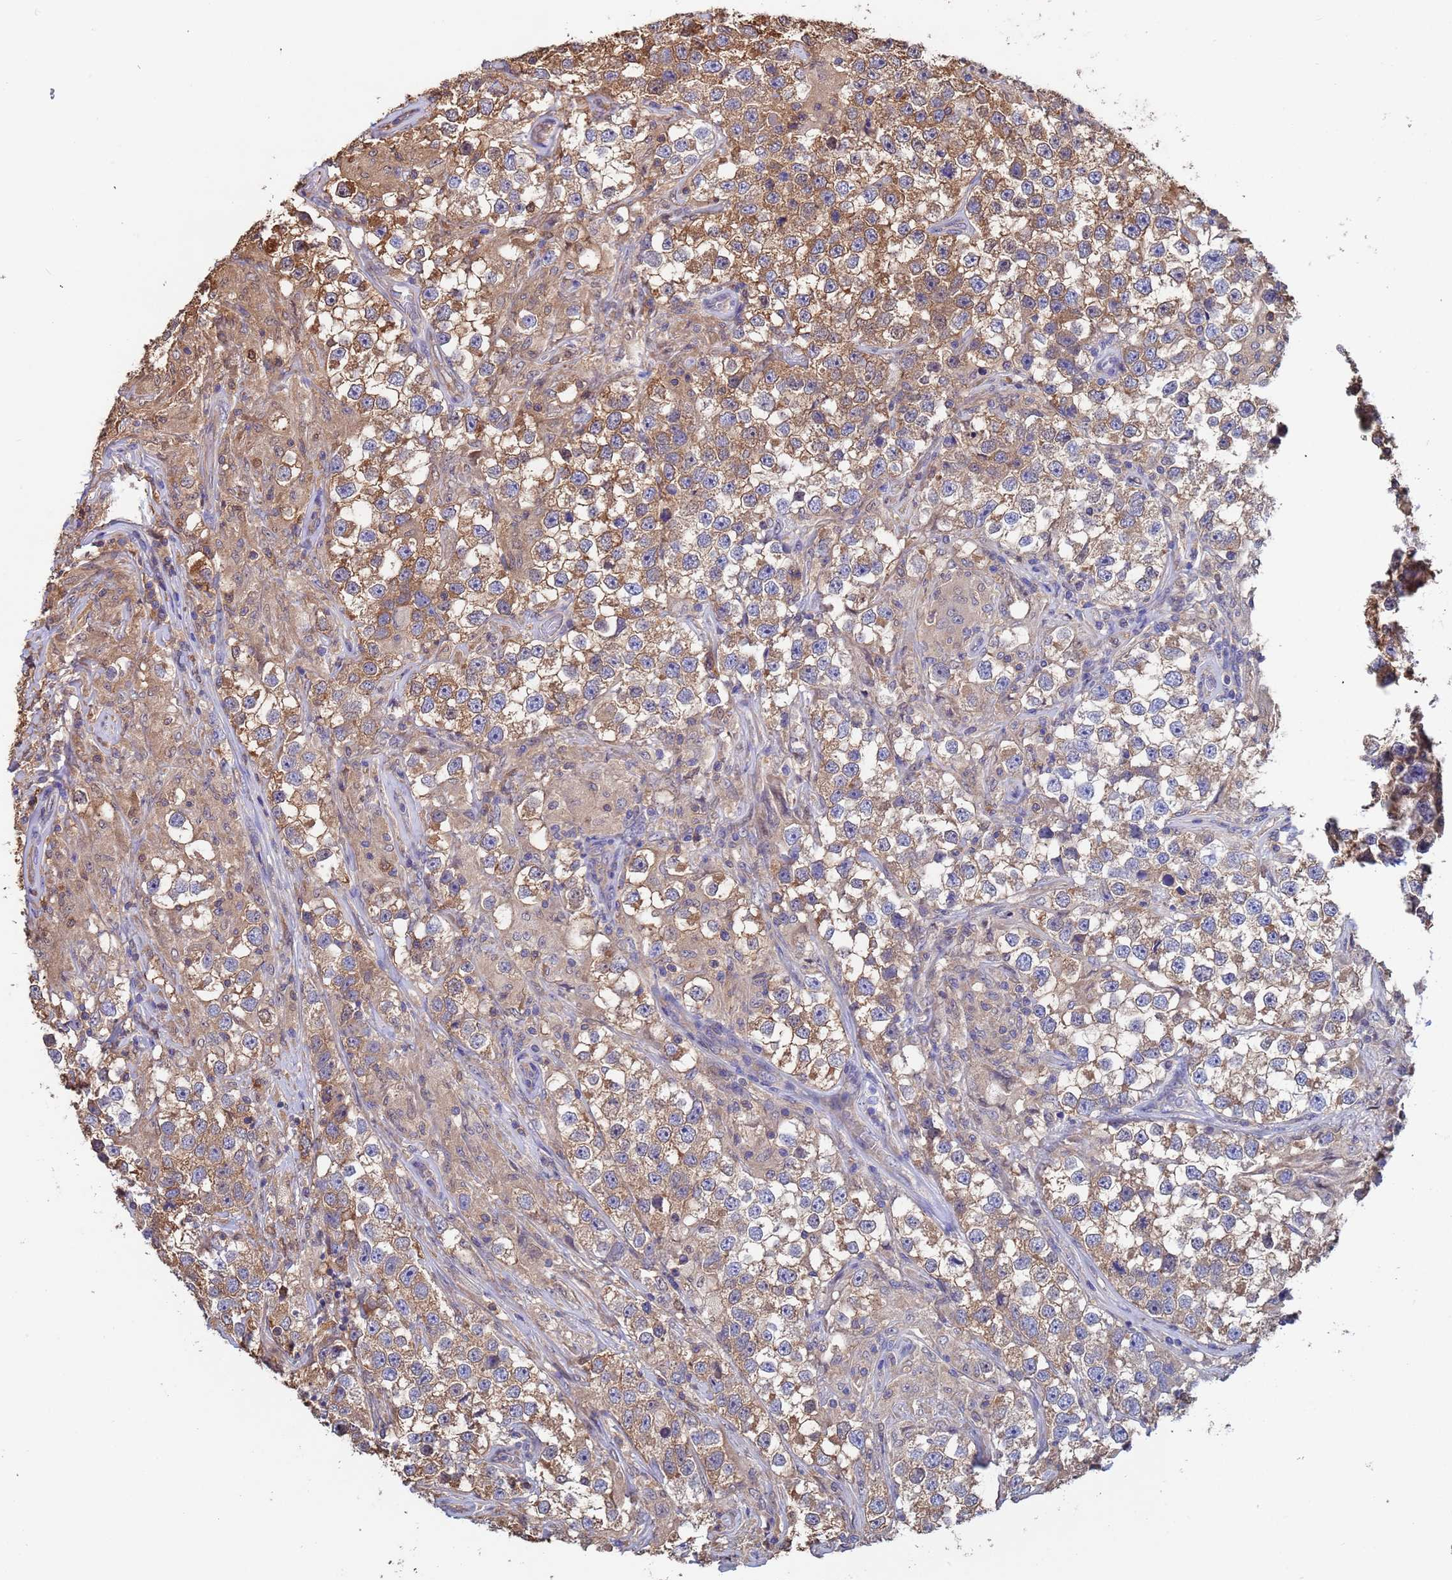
{"staining": {"intensity": "moderate", "quantity": ">75%", "location": "cytoplasmic/membranous"}, "tissue": "testis cancer", "cell_type": "Tumor cells", "image_type": "cancer", "snomed": [{"axis": "morphology", "description": "Seminoma, NOS"}, {"axis": "topography", "description": "Testis"}], "caption": "About >75% of tumor cells in testis cancer exhibit moderate cytoplasmic/membranous protein expression as visualized by brown immunohistochemical staining.", "gene": "FAM25A", "patient": {"sex": "male", "age": 46}}